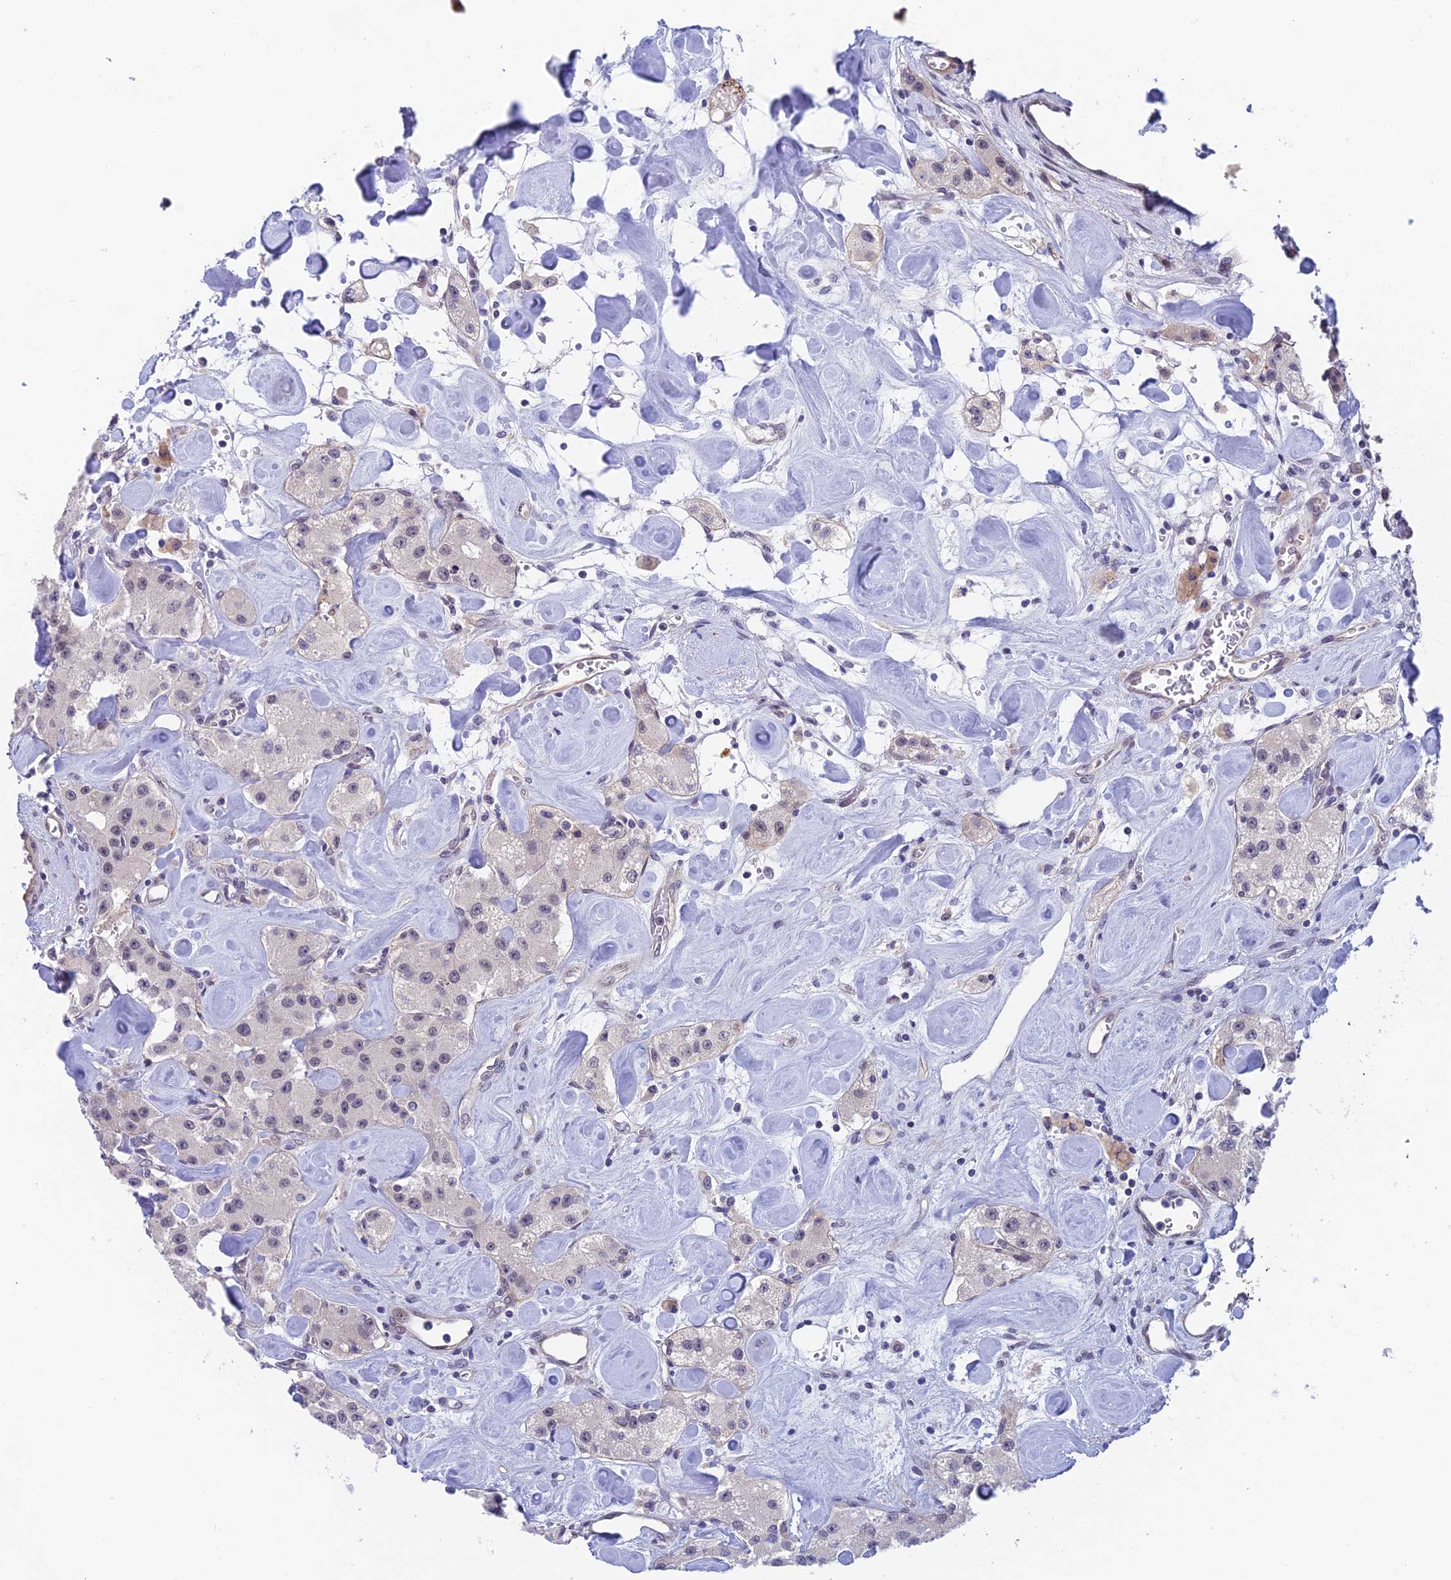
{"staining": {"intensity": "negative", "quantity": "none", "location": "none"}, "tissue": "carcinoid", "cell_type": "Tumor cells", "image_type": "cancer", "snomed": [{"axis": "morphology", "description": "Carcinoid, malignant, NOS"}, {"axis": "topography", "description": "Pancreas"}], "caption": "High power microscopy image of an immunohistochemistry (IHC) micrograph of malignant carcinoid, revealing no significant expression in tumor cells.", "gene": "NSMCE1", "patient": {"sex": "male", "age": 41}}